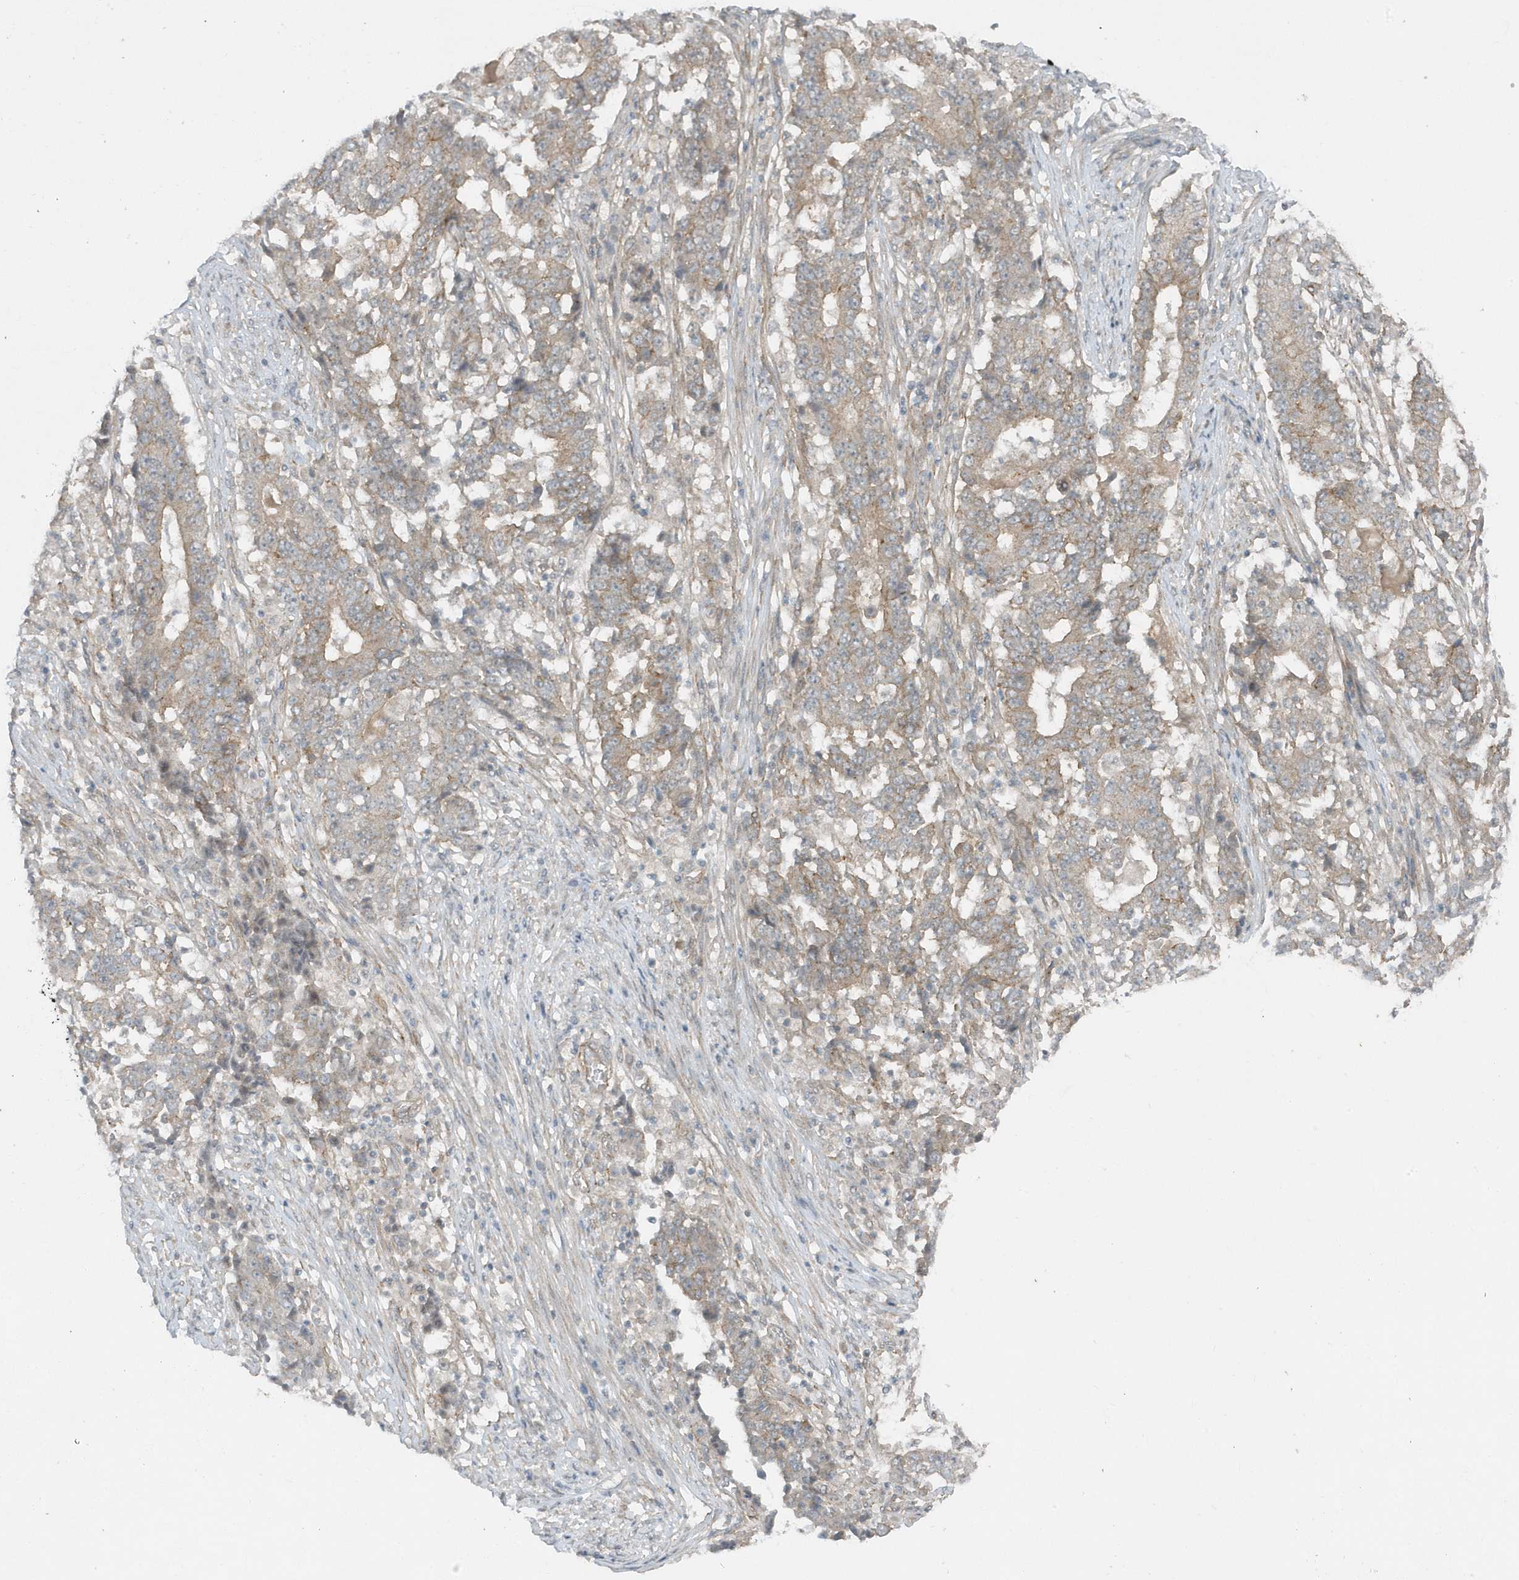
{"staining": {"intensity": "weak", "quantity": "<25%", "location": "cytoplasmic/membranous"}, "tissue": "stomach cancer", "cell_type": "Tumor cells", "image_type": "cancer", "snomed": [{"axis": "morphology", "description": "Adenocarcinoma, NOS"}, {"axis": "topography", "description": "Stomach"}], "caption": "IHC of human stomach adenocarcinoma reveals no staining in tumor cells.", "gene": "PARD3B", "patient": {"sex": "male", "age": 59}}